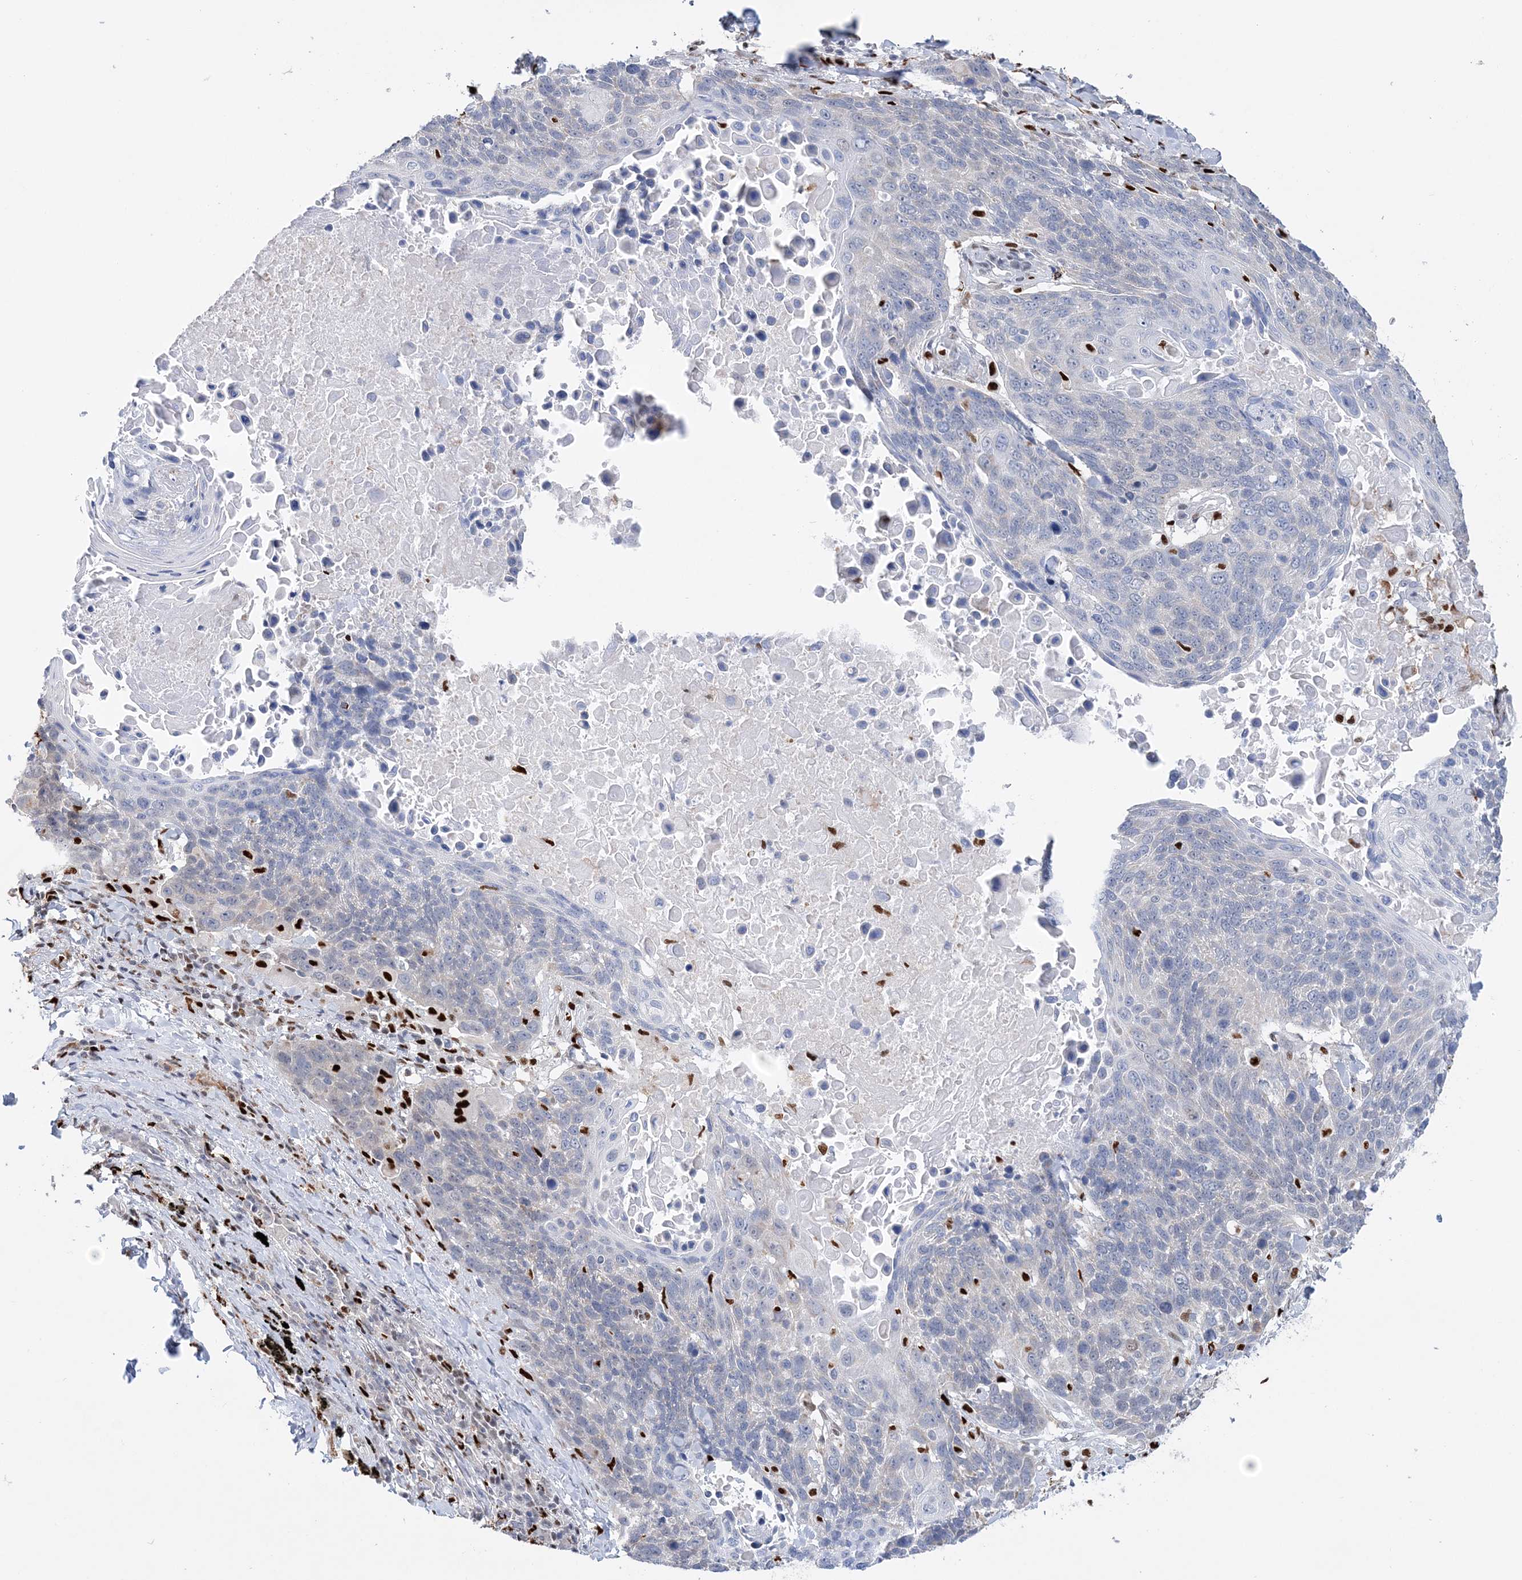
{"staining": {"intensity": "negative", "quantity": "none", "location": "none"}, "tissue": "lung cancer", "cell_type": "Tumor cells", "image_type": "cancer", "snomed": [{"axis": "morphology", "description": "Squamous cell carcinoma, NOS"}, {"axis": "topography", "description": "Lung"}], "caption": "Tumor cells show no significant expression in lung squamous cell carcinoma.", "gene": "NIT2", "patient": {"sex": "male", "age": 66}}